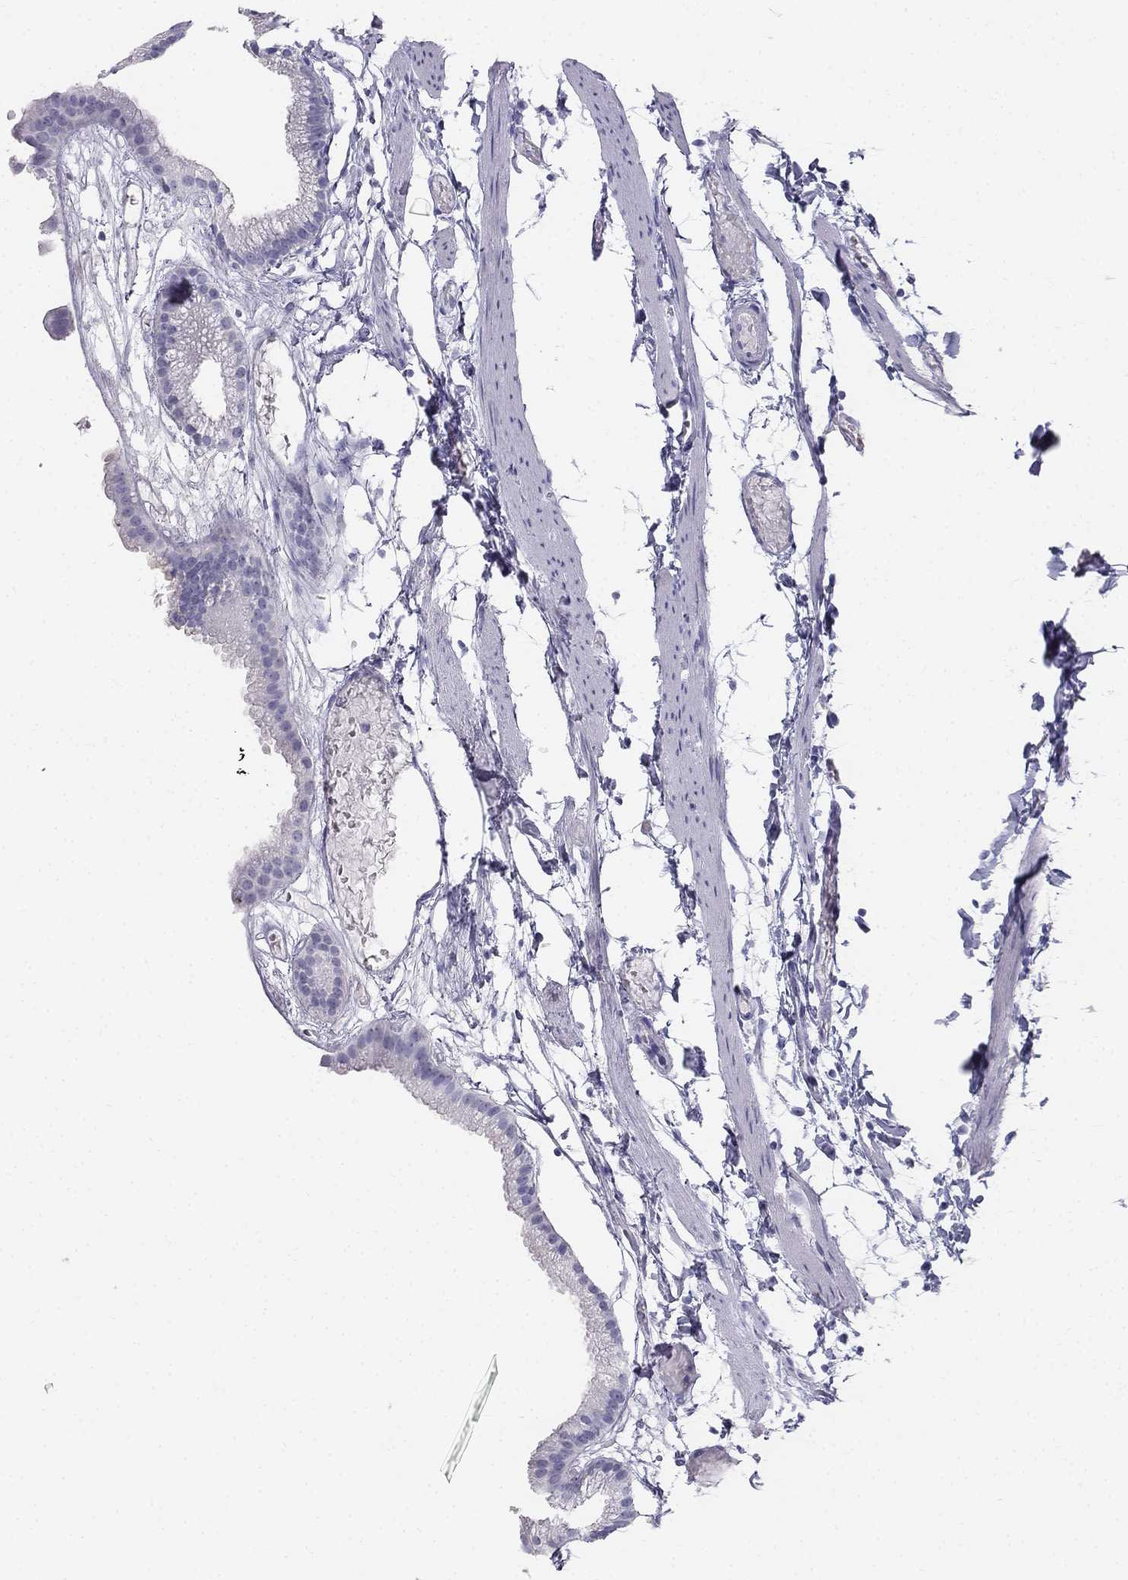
{"staining": {"intensity": "negative", "quantity": "none", "location": "none"}, "tissue": "gallbladder", "cell_type": "Glandular cells", "image_type": "normal", "snomed": [{"axis": "morphology", "description": "Normal tissue, NOS"}, {"axis": "topography", "description": "Gallbladder"}], "caption": "Immunohistochemistry histopathology image of unremarkable gallbladder: gallbladder stained with DAB demonstrates no significant protein expression in glandular cells. The staining was performed using DAB to visualize the protein expression in brown, while the nuclei were stained in blue with hematoxylin (Magnification: 20x).", "gene": "ALOXE3", "patient": {"sex": "female", "age": 45}}